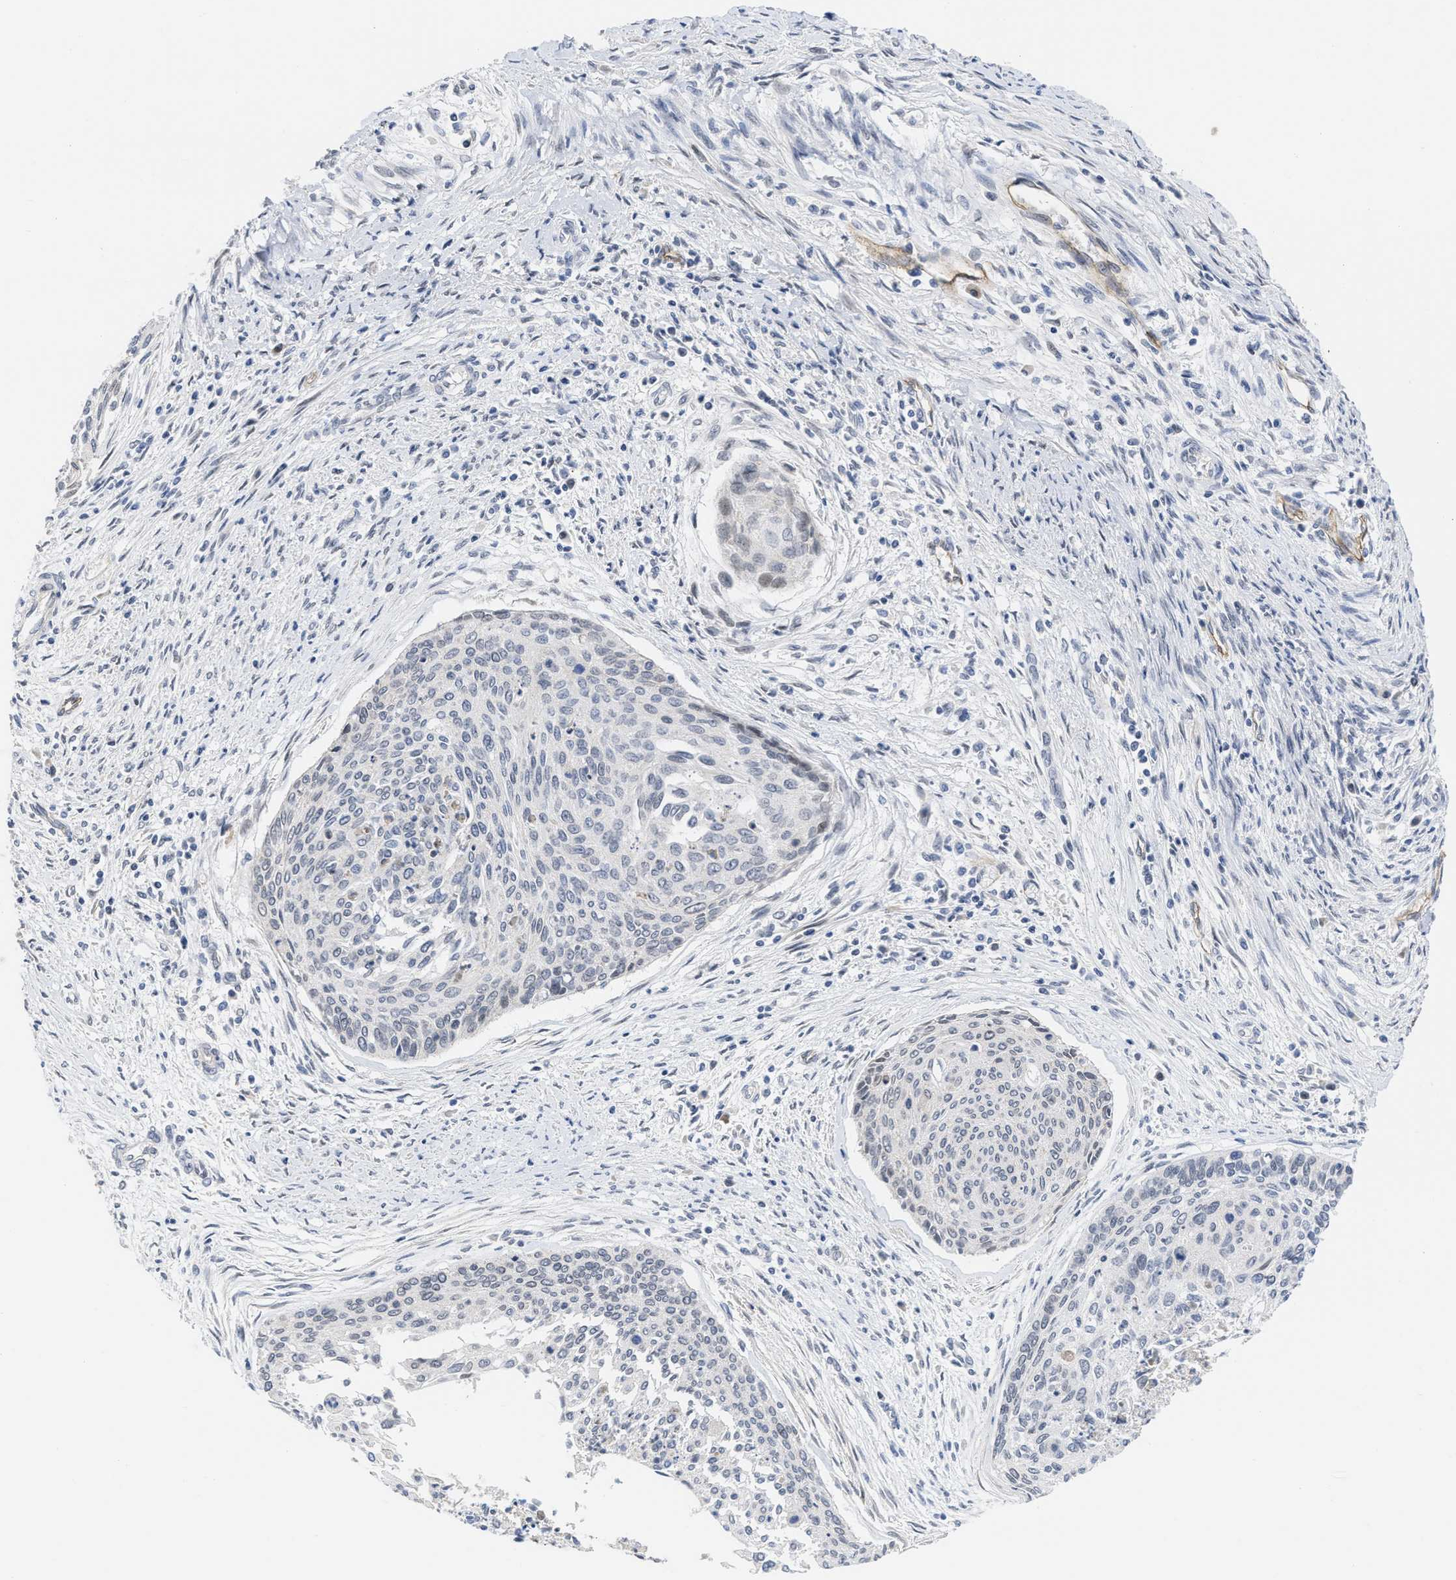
{"staining": {"intensity": "weak", "quantity": "25%-75%", "location": "nuclear"}, "tissue": "cervical cancer", "cell_type": "Tumor cells", "image_type": "cancer", "snomed": [{"axis": "morphology", "description": "Squamous cell carcinoma, NOS"}, {"axis": "topography", "description": "Cervix"}], "caption": "Immunohistochemical staining of human cervical squamous cell carcinoma reveals weak nuclear protein positivity in approximately 25%-75% of tumor cells. (DAB IHC with brightfield microscopy, high magnification).", "gene": "ACKR1", "patient": {"sex": "female", "age": 55}}